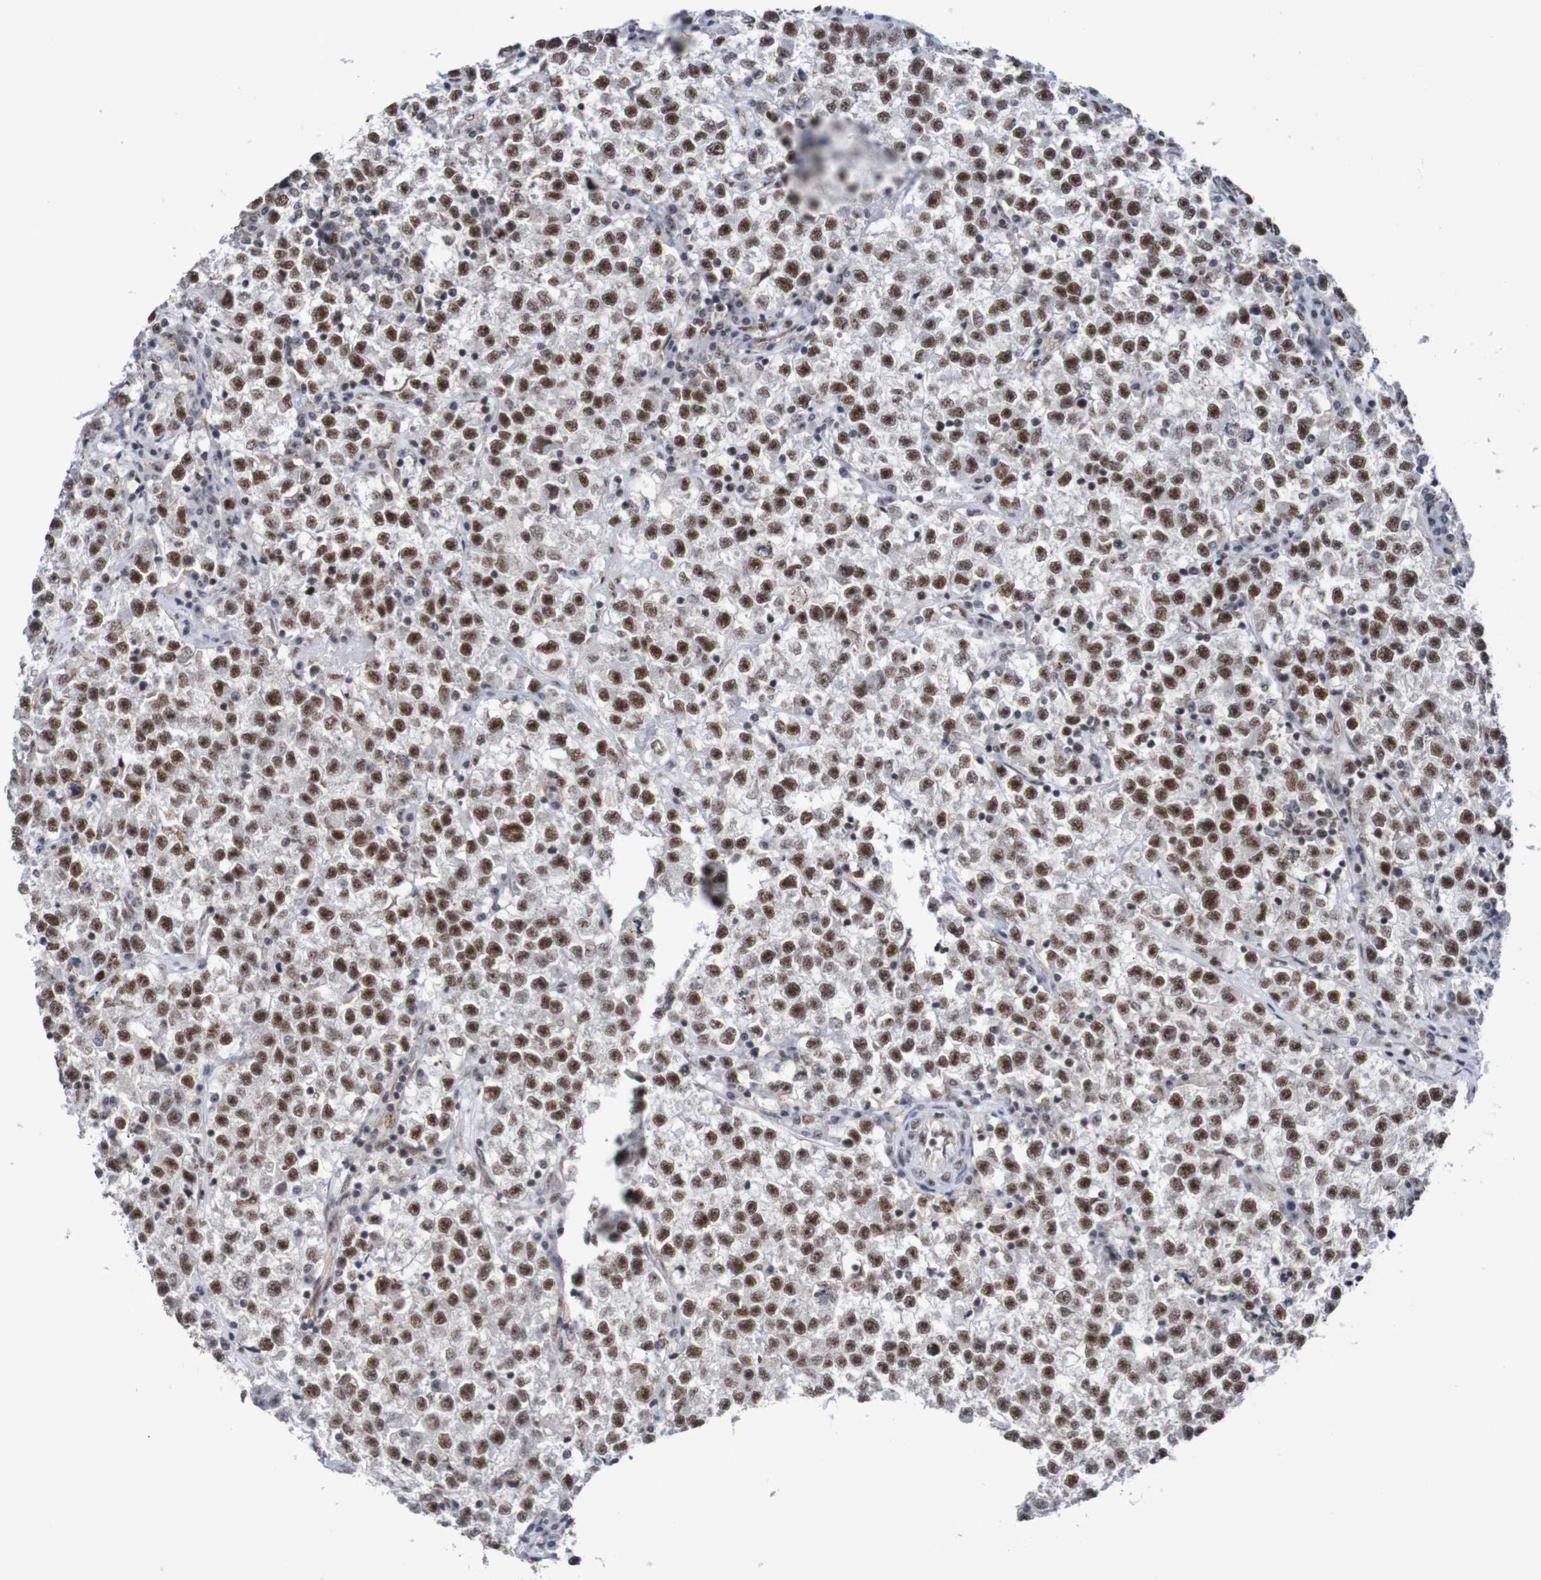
{"staining": {"intensity": "strong", "quantity": "25%-75%", "location": "nuclear"}, "tissue": "testis cancer", "cell_type": "Tumor cells", "image_type": "cancer", "snomed": [{"axis": "morphology", "description": "Seminoma, NOS"}, {"axis": "topography", "description": "Testis"}], "caption": "IHC of human testis cancer demonstrates high levels of strong nuclear expression in approximately 25%-75% of tumor cells.", "gene": "CDC5L", "patient": {"sex": "male", "age": 22}}